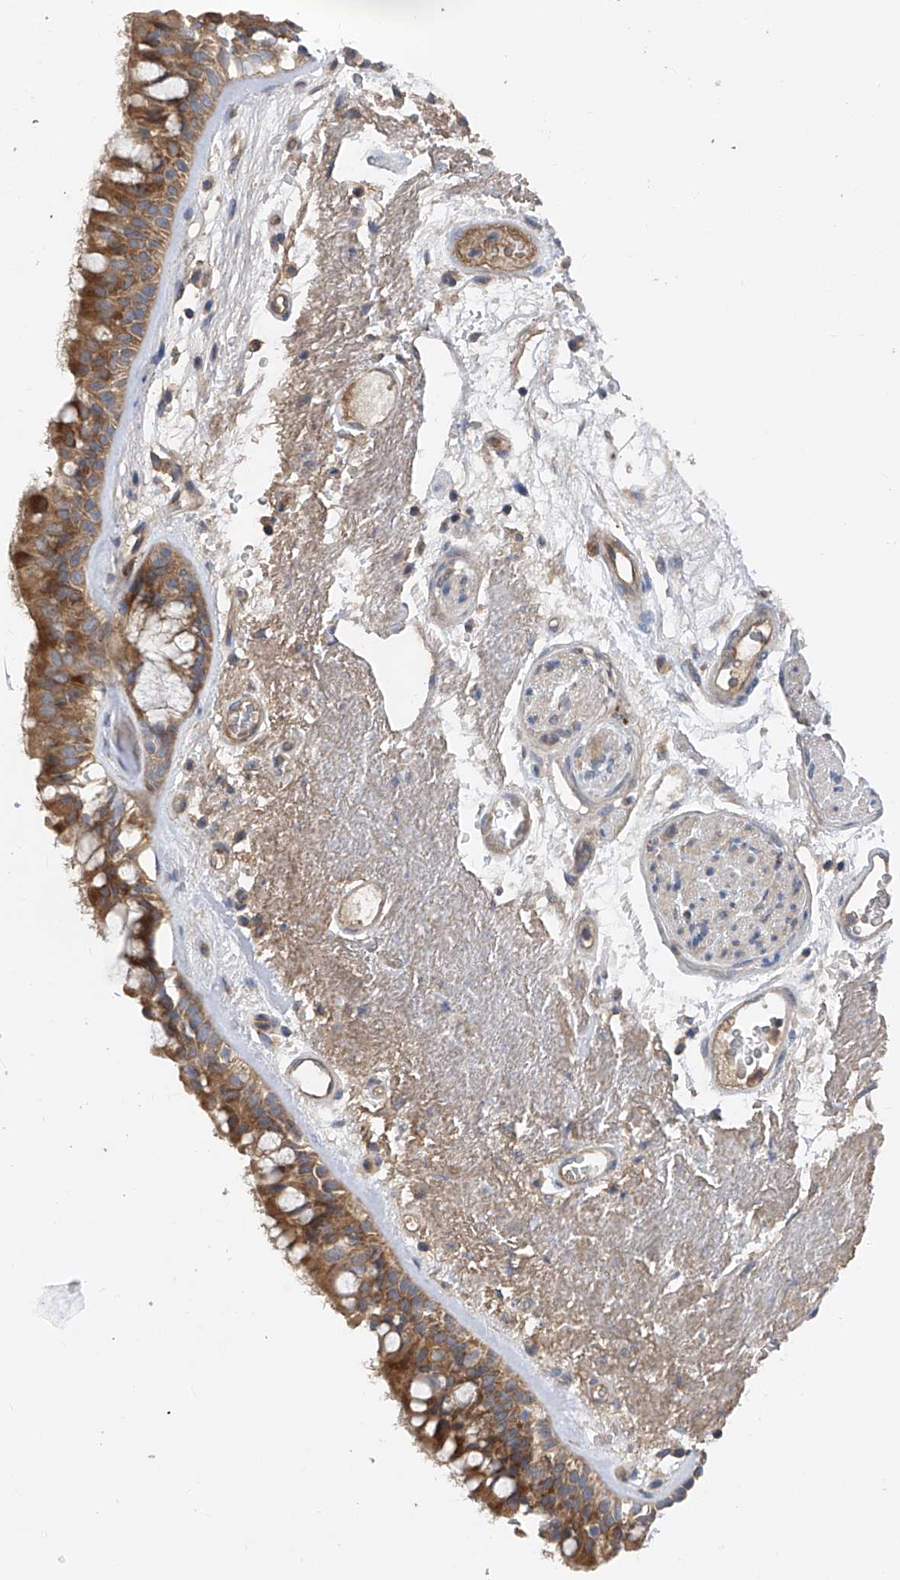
{"staining": {"intensity": "moderate", "quantity": ">75%", "location": "cytoplasmic/membranous"}, "tissue": "bronchus", "cell_type": "Respiratory epithelial cells", "image_type": "normal", "snomed": [{"axis": "morphology", "description": "Normal tissue, NOS"}, {"axis": "morphology", "description": "Squamous cell carcinoma, NOS"}, {"axis": "topography", "description": "Lymph node"}, {"axis": "topography", "description": "Bronchus"}, {"axis": "topography", "description": "Lung"}], "caption": "A medium amount of moderate cytoplasmic/membranous expression is identified in about >75% of respiratory epithelial cells in unremarkable bronchus.", "gene": "PTK2", "patient": {"sex": "male", "age": 66}}